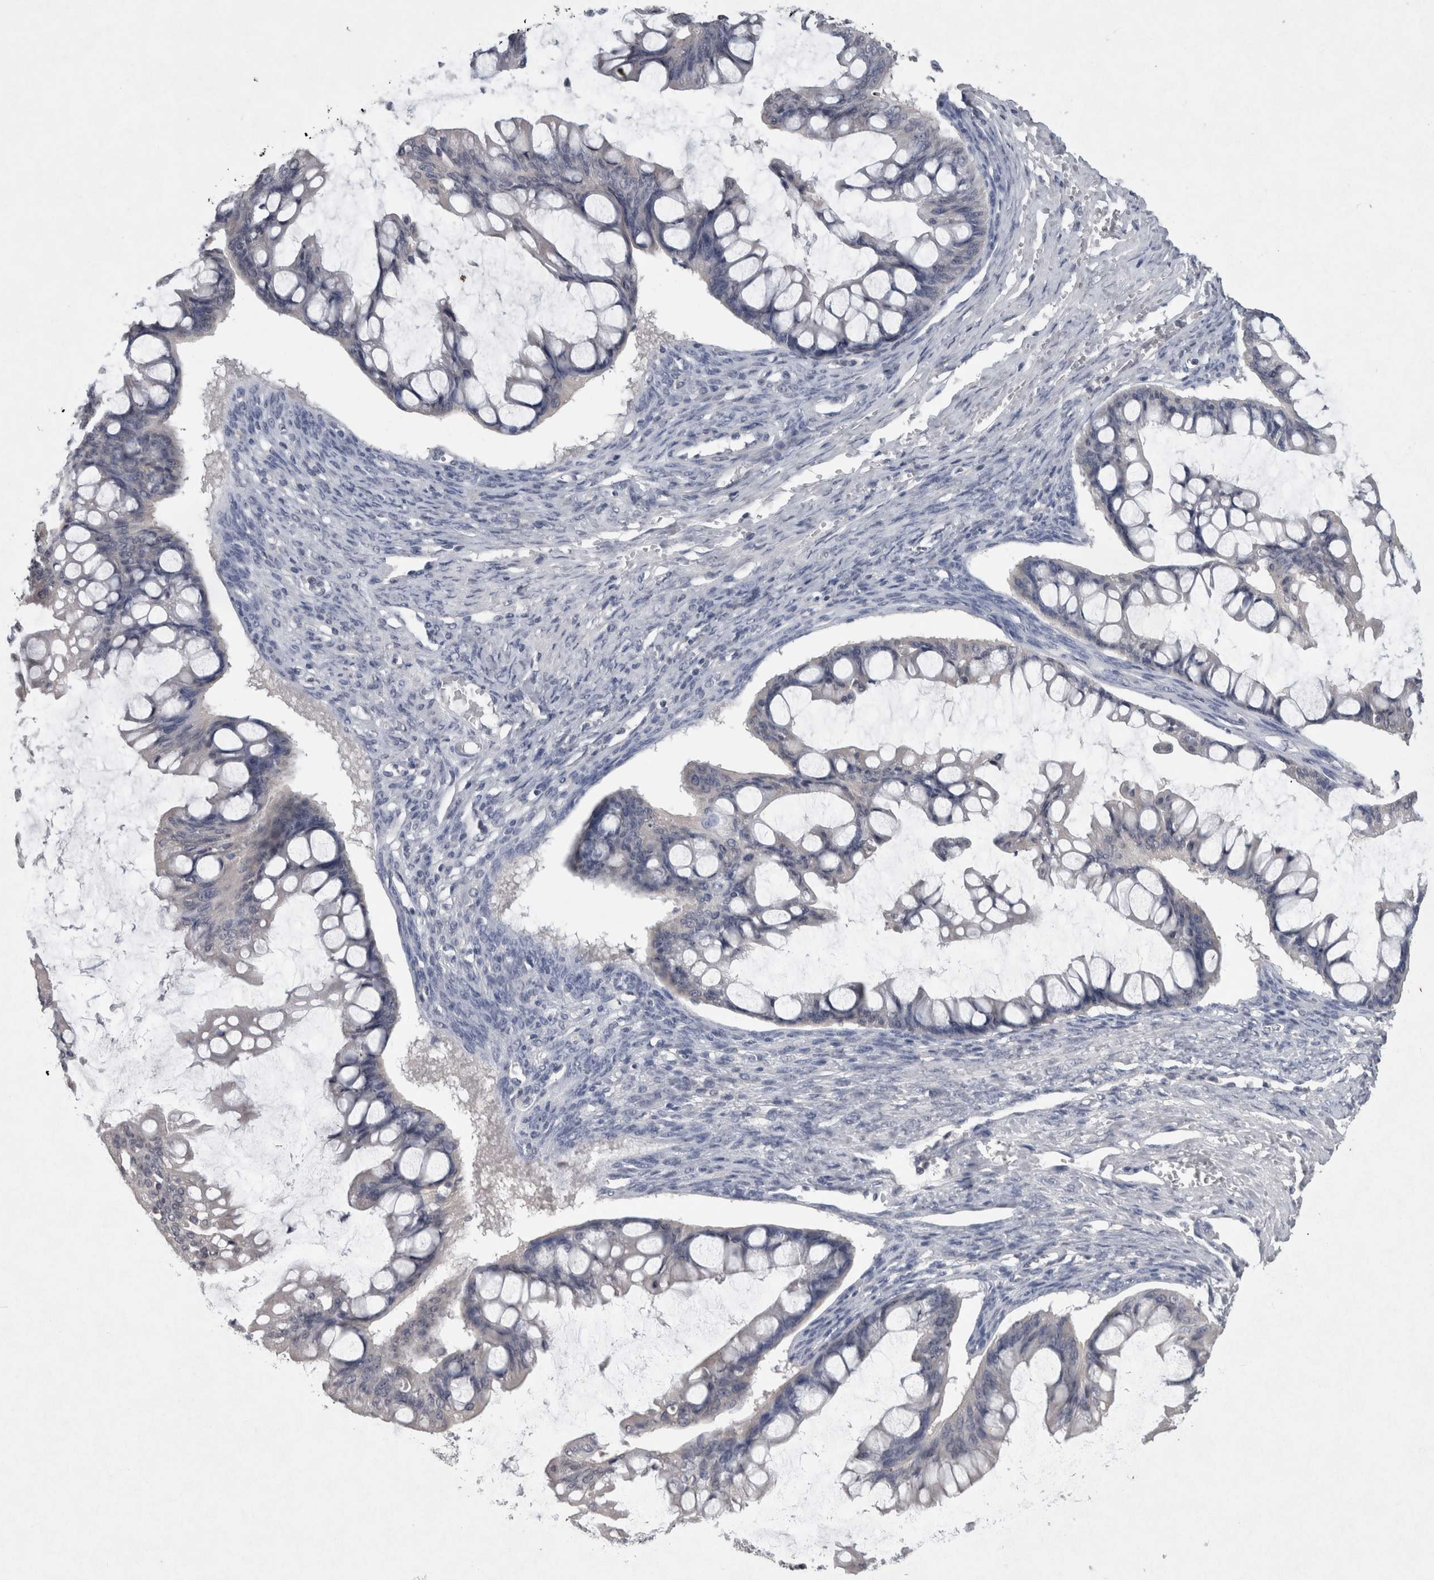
{"staining": {"intensity": "negative", "quantity": "none", "location": "none"}, "tissue": "ovarian cancer", "cell_type": "Tumor cells", "image_type": "cancer", "snomed": [{"axis": "morphology", "description": "Cystadenocarcinoma, mucinous, NOS"}, {"axis": "topography", "description": "Ovary"}], "caption": "Immunohistochemistry histopathology image of neoplastic tissue: human ovarian cancer stained with DAB shows no significant protein staining in tumor cells.", "gene": "WNT7A", "patient": {"sex": "female", "age": 73}}